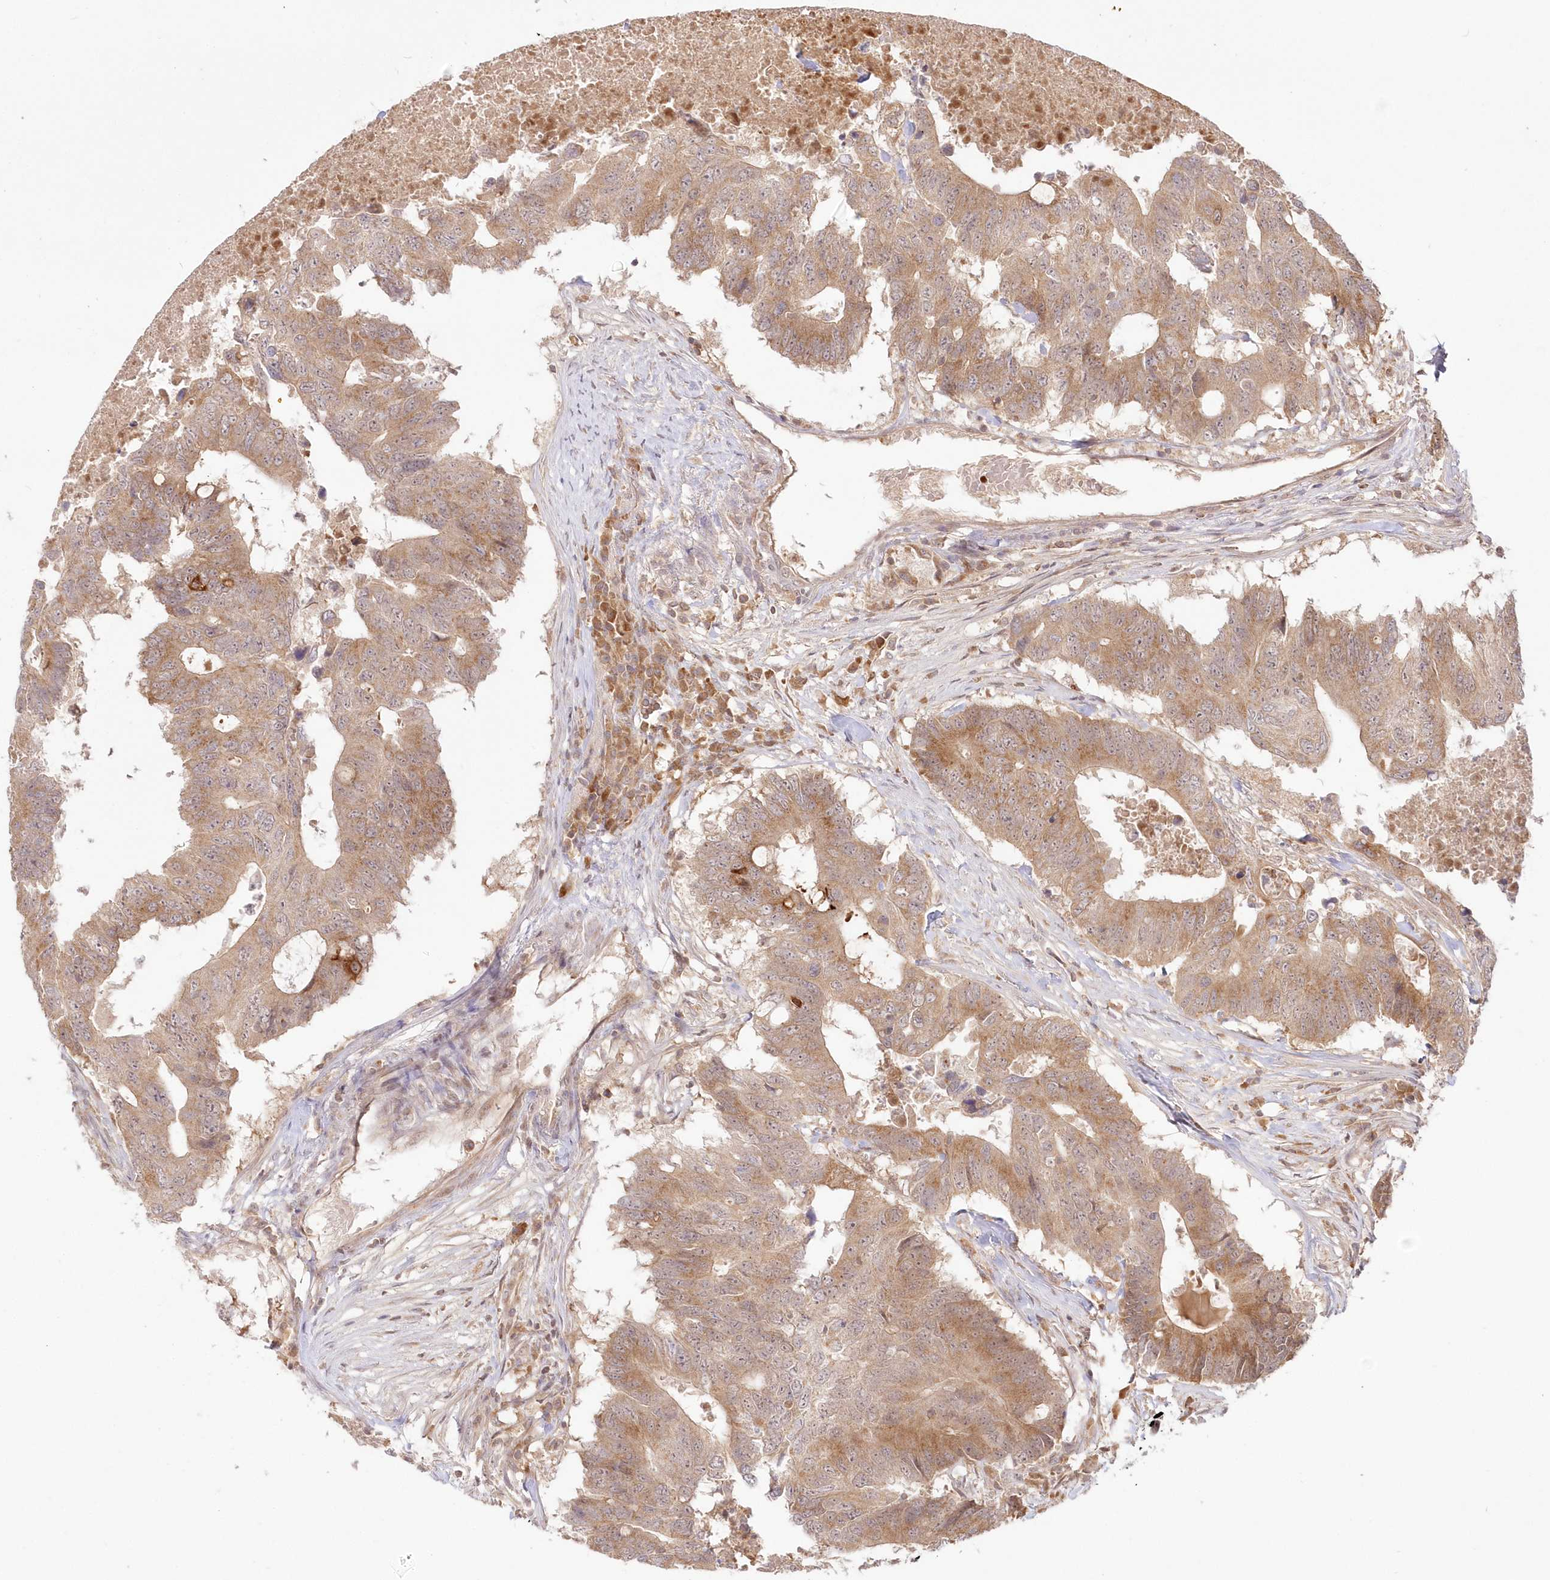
{"staining": {"intensity": "moderate", "quantity": ">75%", "location": "cytoplasmic/membranous"}, "tissue": "colorectal cancer", "cell_type": "Tumor cells", "image_type": "cancer", "snomed": [{"axis": "morphology", "description": "Adenocarcinoma, NOS"}, {"axis": "topography", "description": "Colon"}], "caption": "Colorectal cancer (adenocarcinoma) stained with a protein marker exhibits moderate staining in tumor cells.", "gene": "MTMR3", "patient": {"sex": "male", "age": 71}}